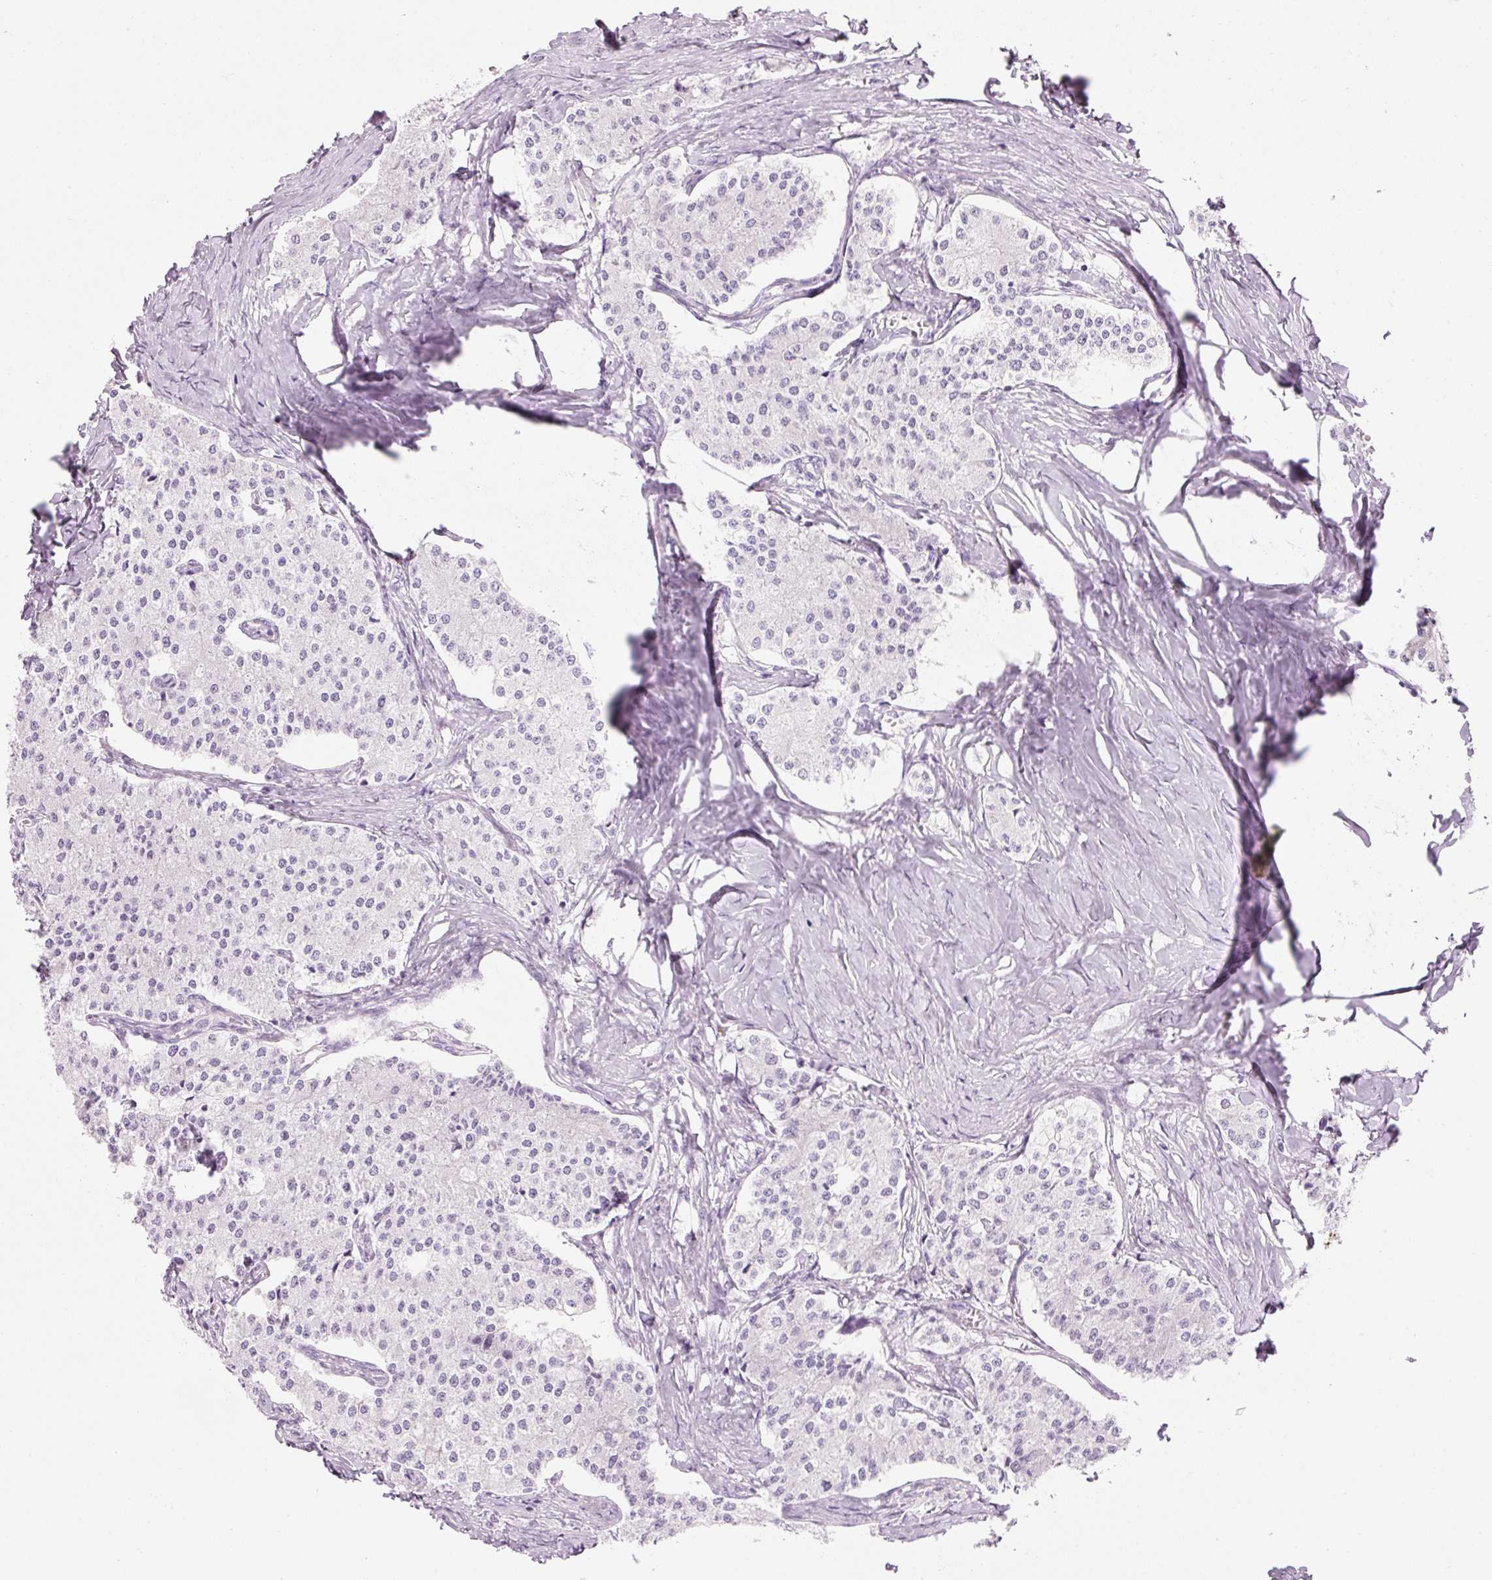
{"staining": {"intensity": "negative", "quantity": "none", "location": "none"}, "tissue": "carcinoid", "cell_type": "Tumor cells", "image_type": "cancer", "snomed": [{"axis": "morphology", "description": "Carcinoid, malignant, NOS"}, {"axis": "topography", "description": "Colon"}], "caption": "Tumor cells are negative for protein expression in human malignant carcinoid. (IHC, brightfield microscopy, high magnification).", "gene": "CMA1", "patient": {"sex": "female", "age": 52}}